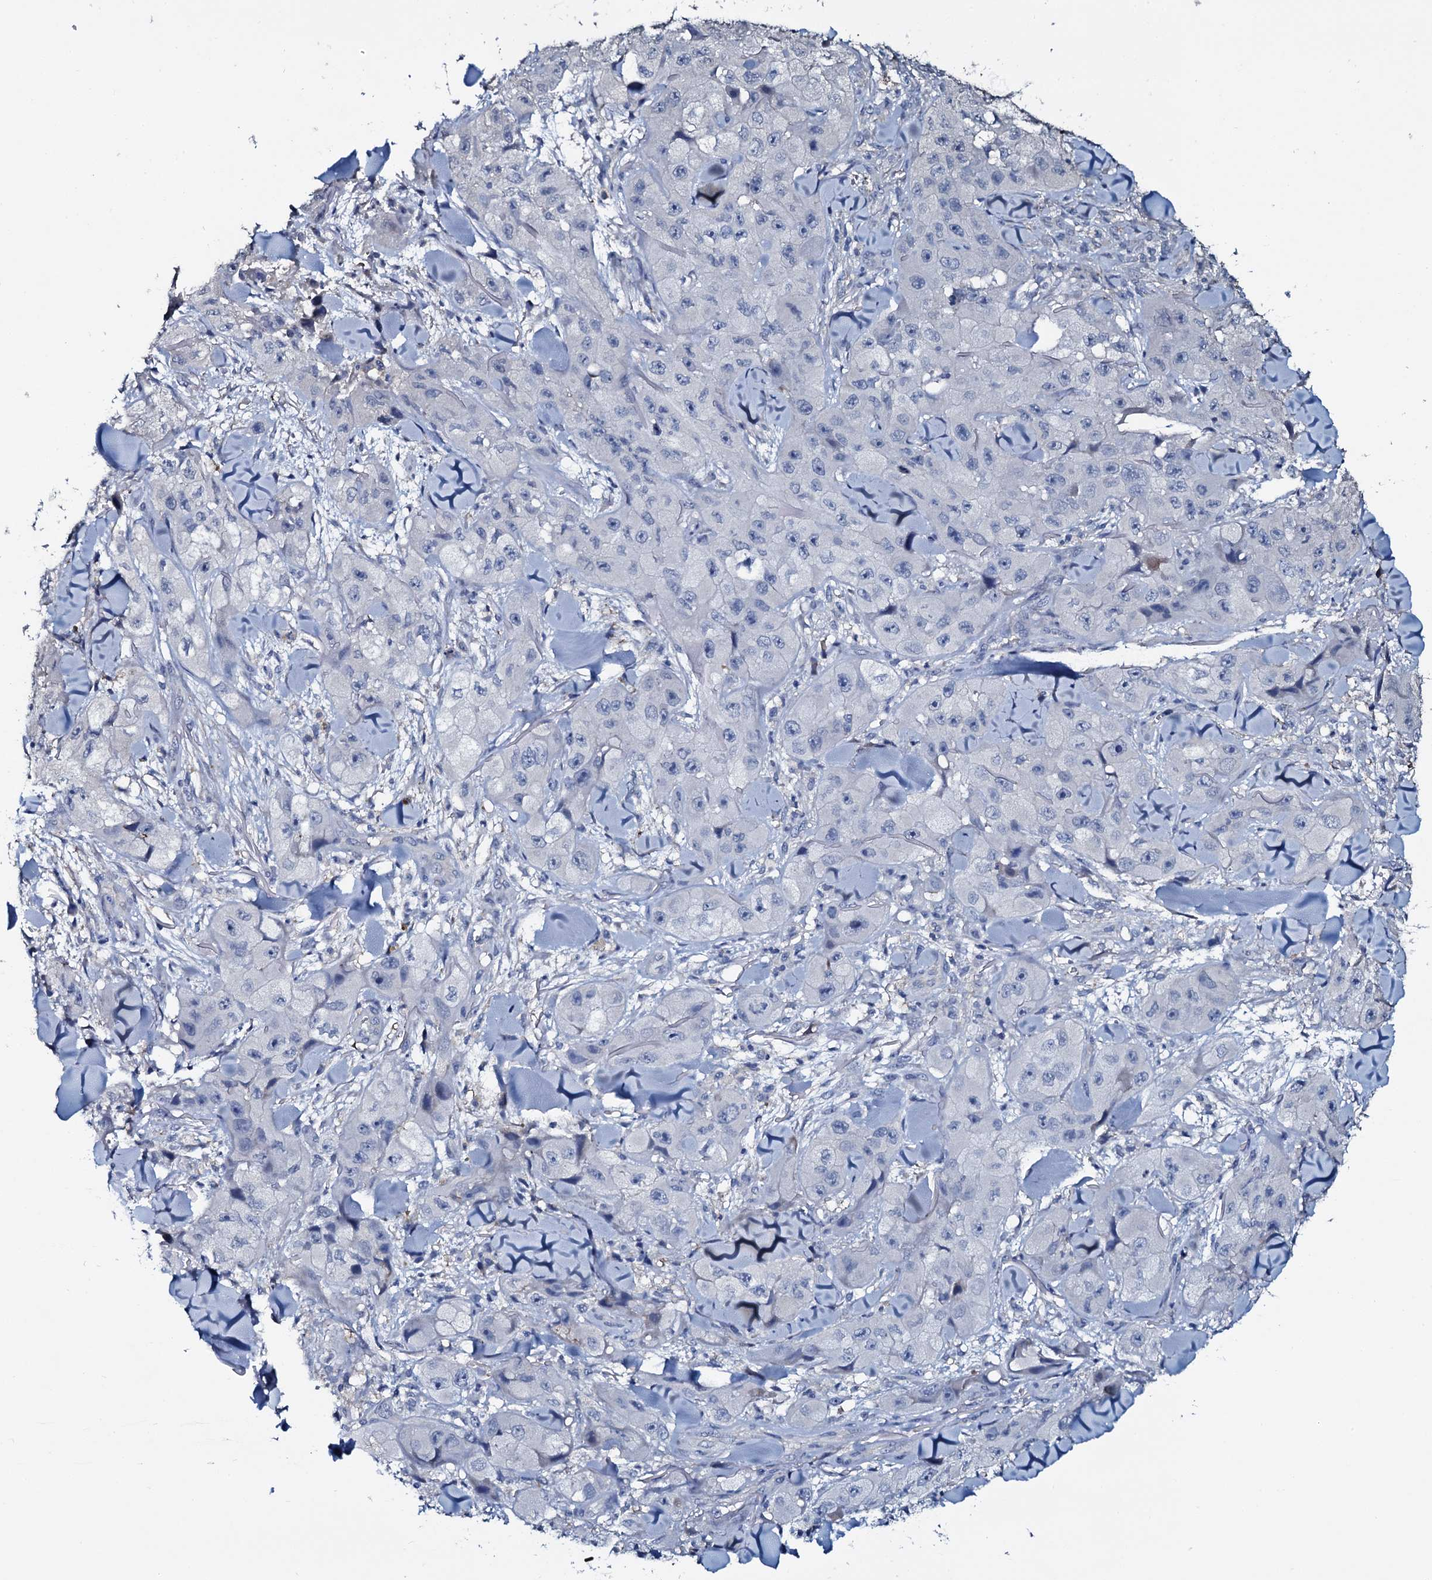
{"staining": {"intensity": "negative", "quantity": "none", "location": "none"}, "tissue": "skin cancer", "cell_type": "Tumor cells", "image_type": "cancer", "snomed": [{"axis": "morphology", "description": "Squamous cell carcinoma, NOS"}, {"axis": "topography", "description": "Skin"}, {"axis": "topography", "description": "Subcutis"}], "caption": "This is an IHC image of human skin cancer. There is no staining in tumor cells.", "gene": "IL12B", "patient": {"sex": "male", "age": 73}}